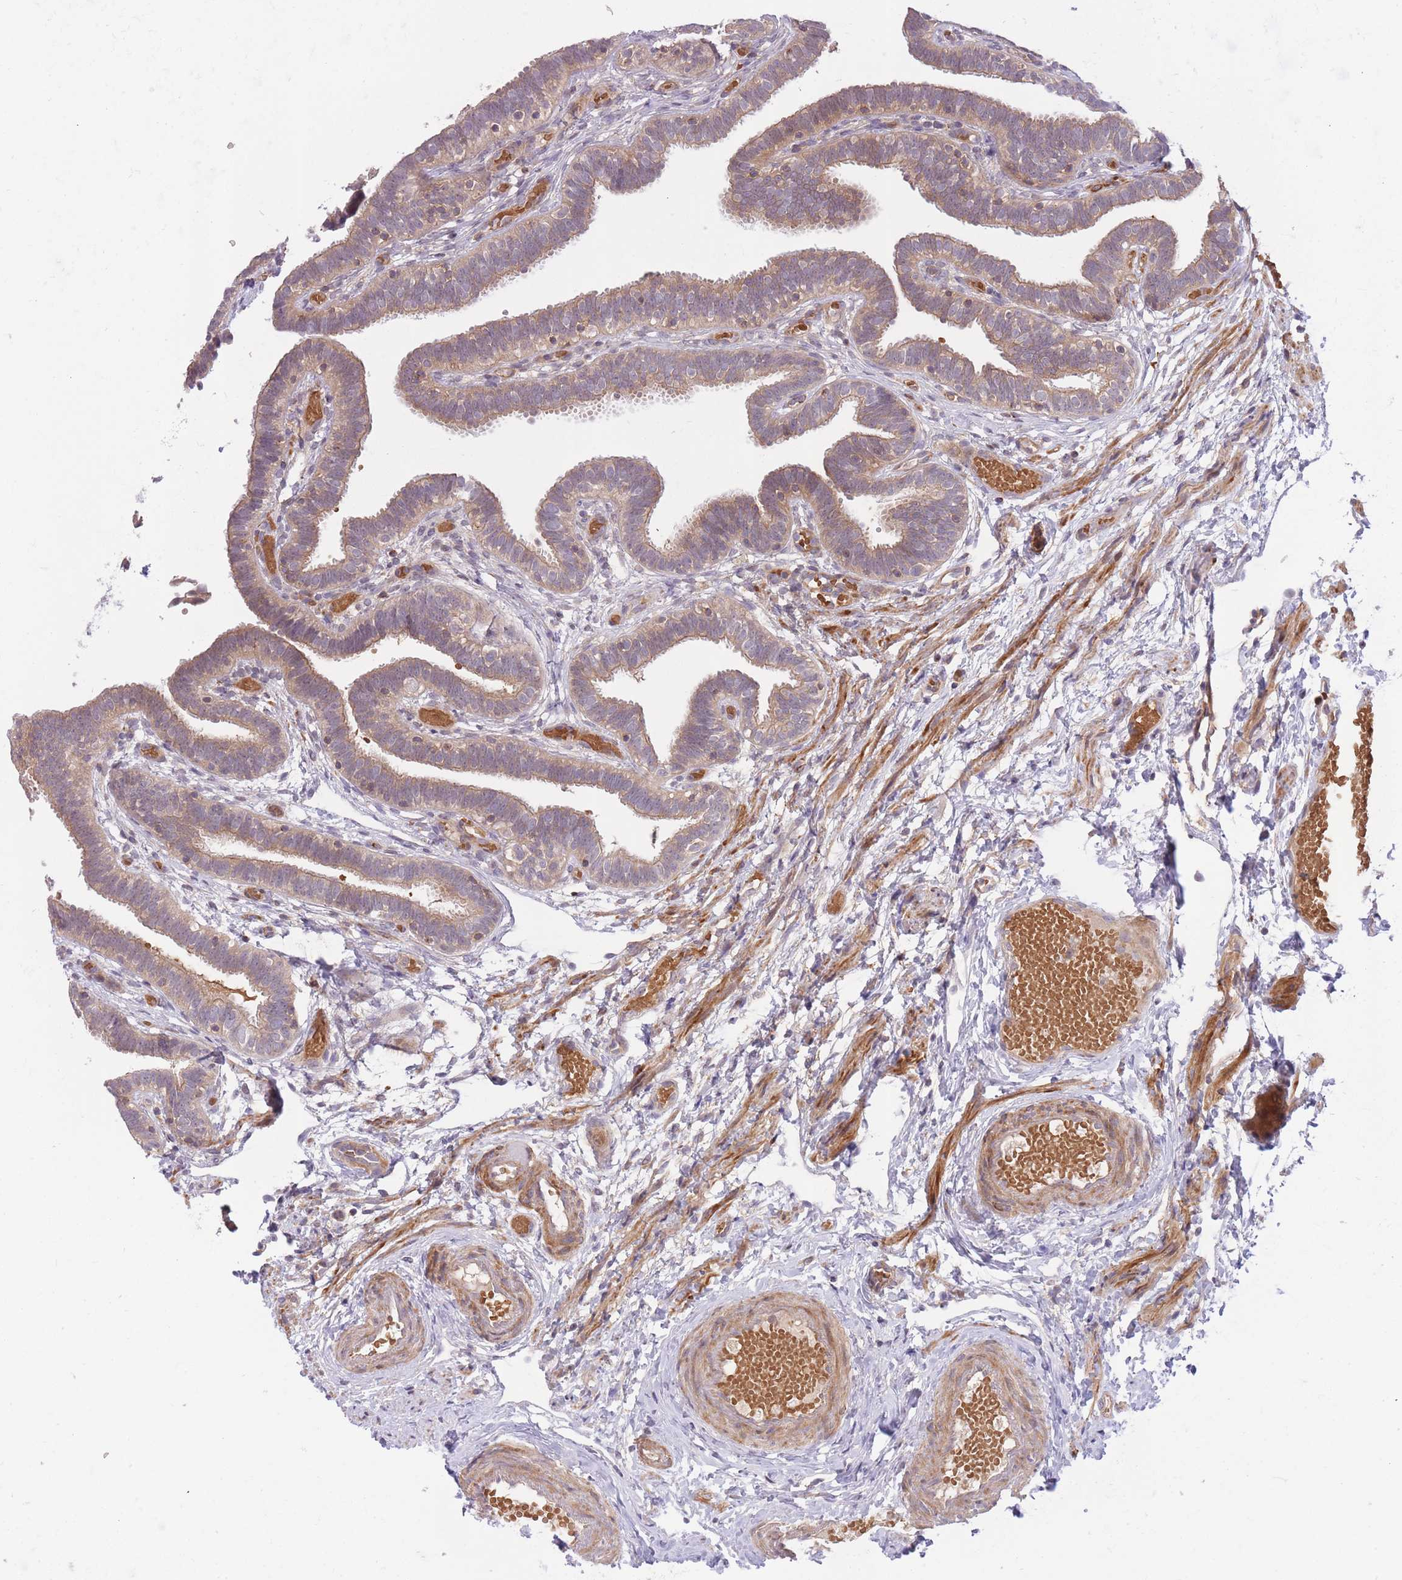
{"staining": {"intensity": "weak", "quantity": "25%-75%", "location": "cytoplasmic/membranous"}, "tissue": "fallopian tube", "cell_type": "Glandular cells", "image_type": "normal", "snomed": [{"axis": "morphology", "description": "Normal tissue, NOS"}, {"axis": "topography", "description": "Fallopian tube"}], "caption": "DAB (3,3'-diaminobenzidine) immunohistochemical staining of unremarkable human fallopian tube demonstrates weak cytoplasmic/membranous protein staining in about 25%-75% of glandular cells. Using DAB (brown) and hematoxylin (blue) stains, captured at high magnification using brightfield microscopy.", "gene": "FUT3", "patient": {"sex": "female", "age": 37}}